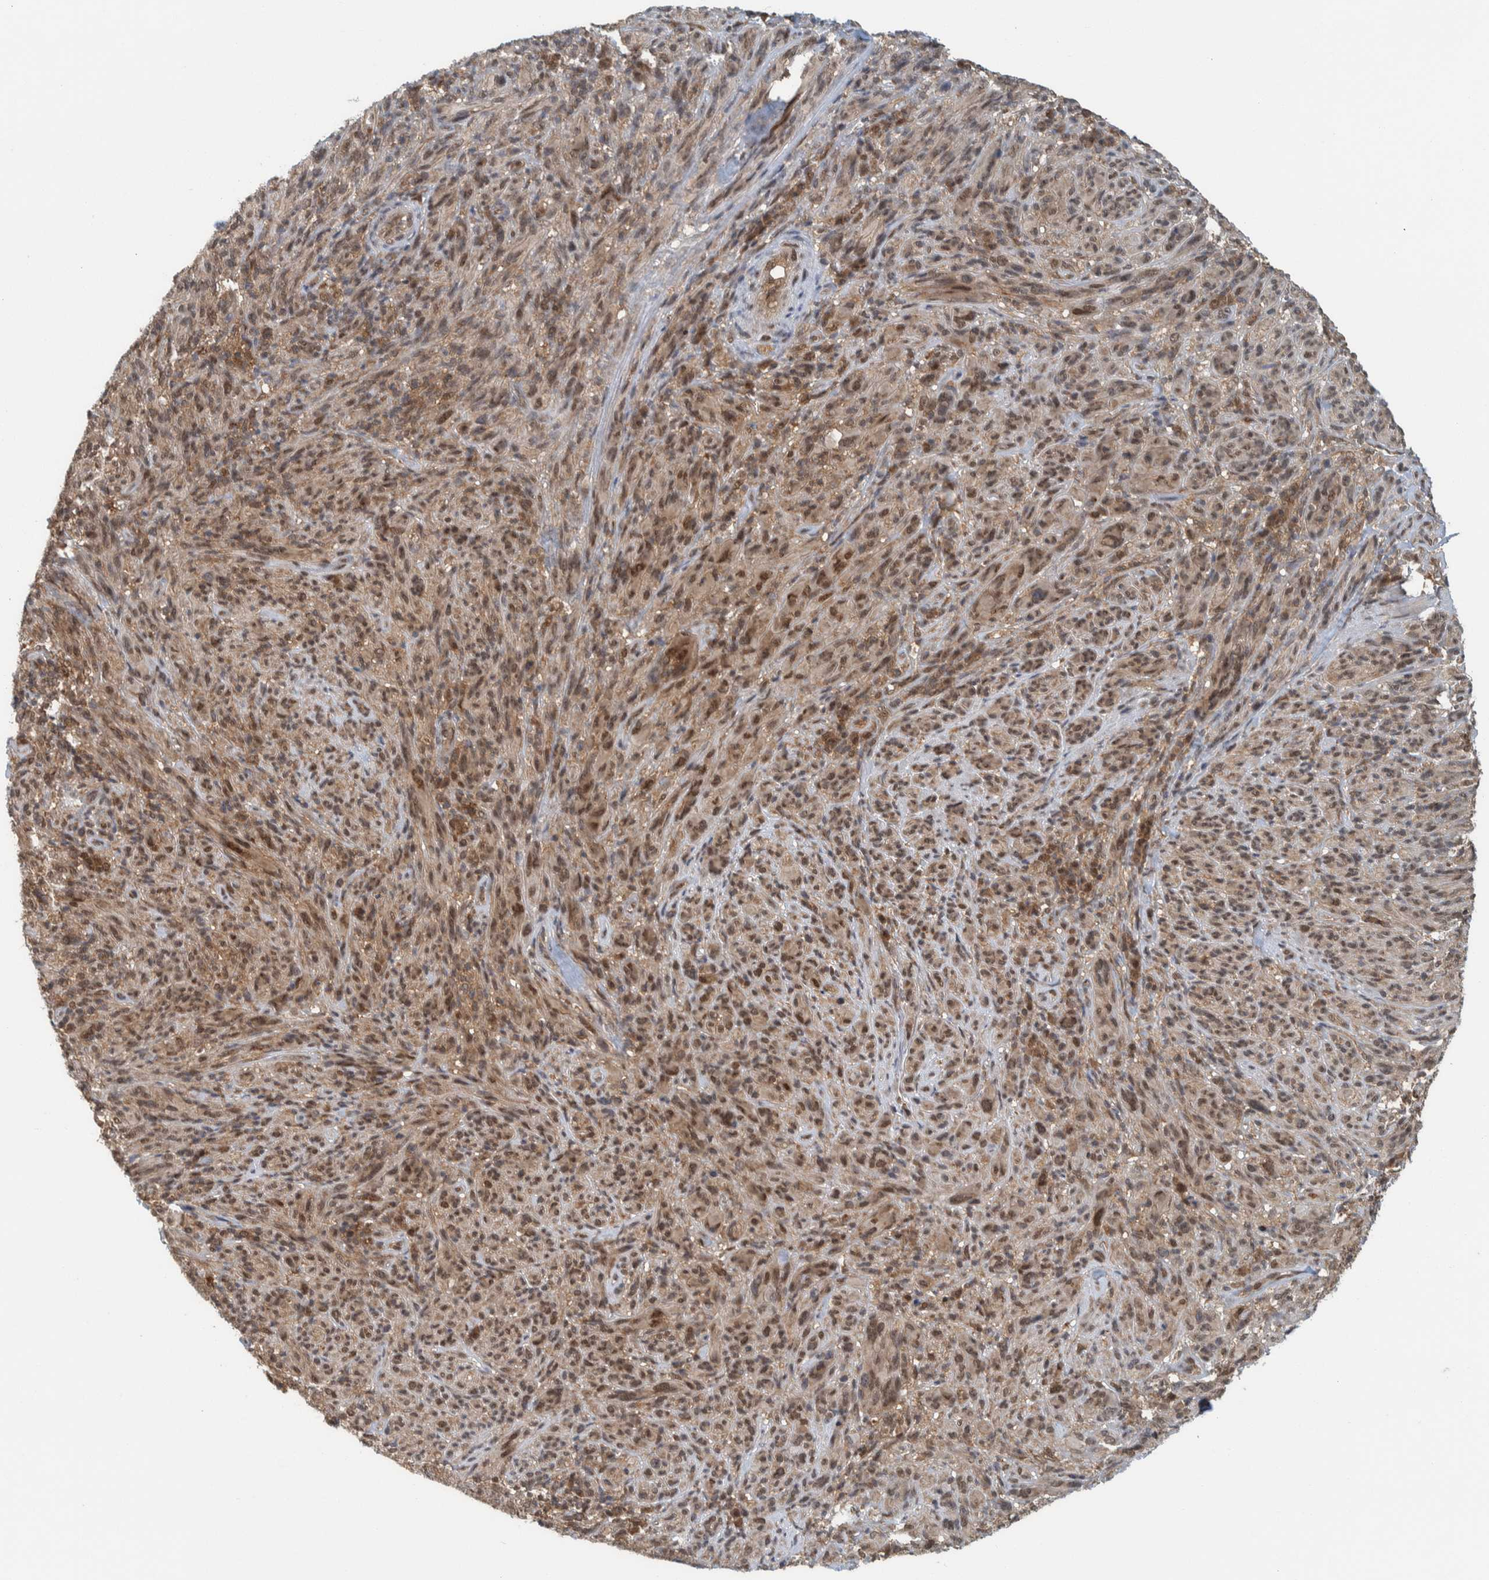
{"staining": {"intensity": "moderate", "quantity": ">75%", "location": "cytoplasmic/membranous,nuclear"}, "tissue": "melanoma", "cell_type": "Tumor cells", "image_type": "cancer", "snomed": [{"axis": "morphology", "description": "Malignant melanoma, NOS"}, {"axis": "topography", "description": "Skin of head"}], "caption": "This image exhibits malignant melanoma stained with IHC to label a protein in brown. The cytoplasmic/membranous and nuclear of tumor cells show moderate positivity for the protein. Nuclei are counter-stained blue.", "gene": "COPS3", "patient": {"sex": "male", "age": 96}}